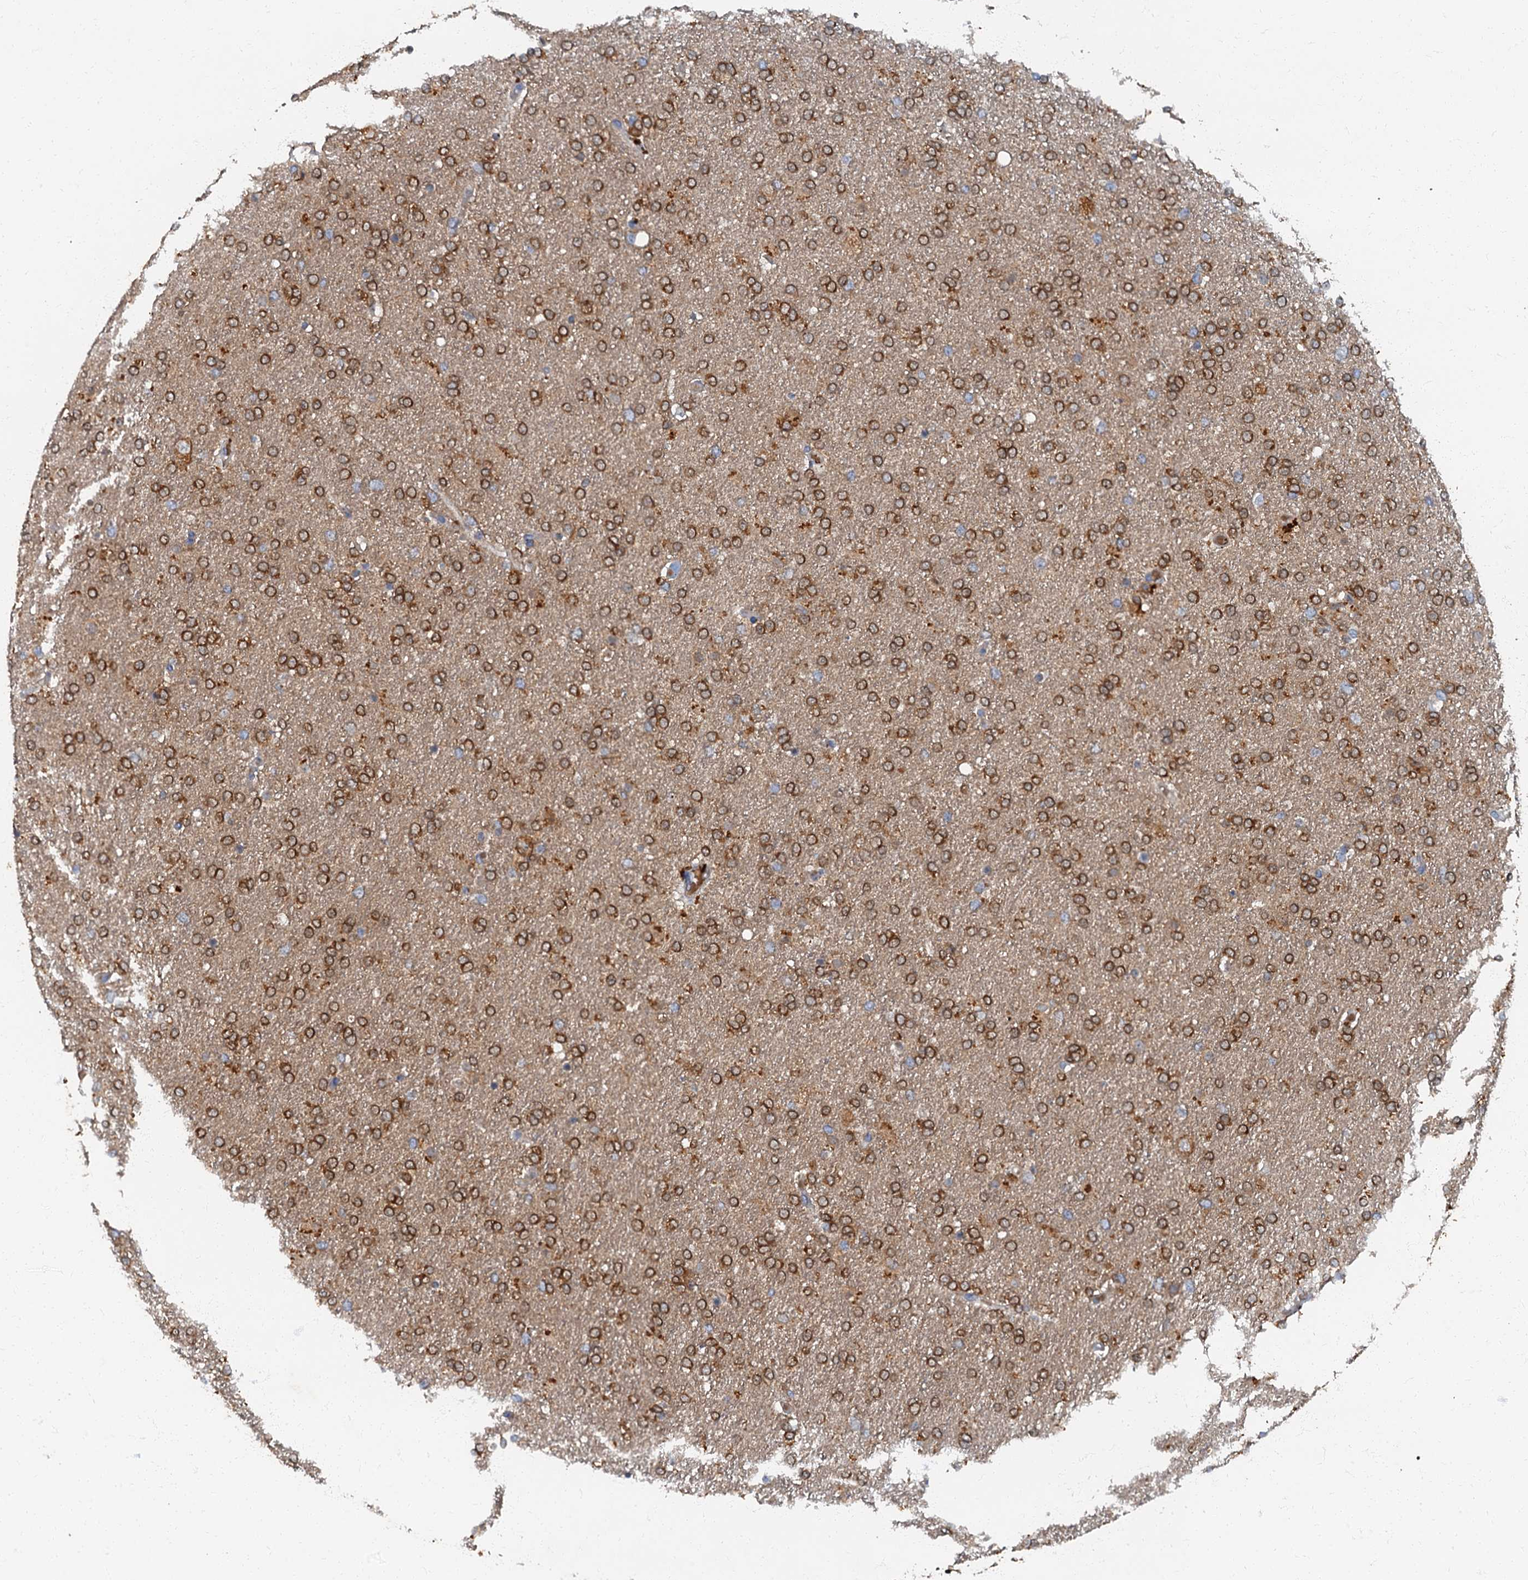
{"staining": {"intensity": "moderate", "quantity": ">75%", "location": "cytoplasmic/membranous"}, "tissue": "glioma", "cell_type": "Tumor cells", "image_type": "cancer", "snomed": [{"axis": "morphology", "description": "Glioma, malignant, High grade"}, {"axis": "topography", "description": "Brain"}], "caption": "The histopathology image displays immunohistochemical staining of malignant glioma (high-grade). There is moderate cytoplasmic/membranous positivity is seen in approximately >75% of tumor cells.", "gene": "ARL11", "patient": {"sex": "male", "age": 72}}